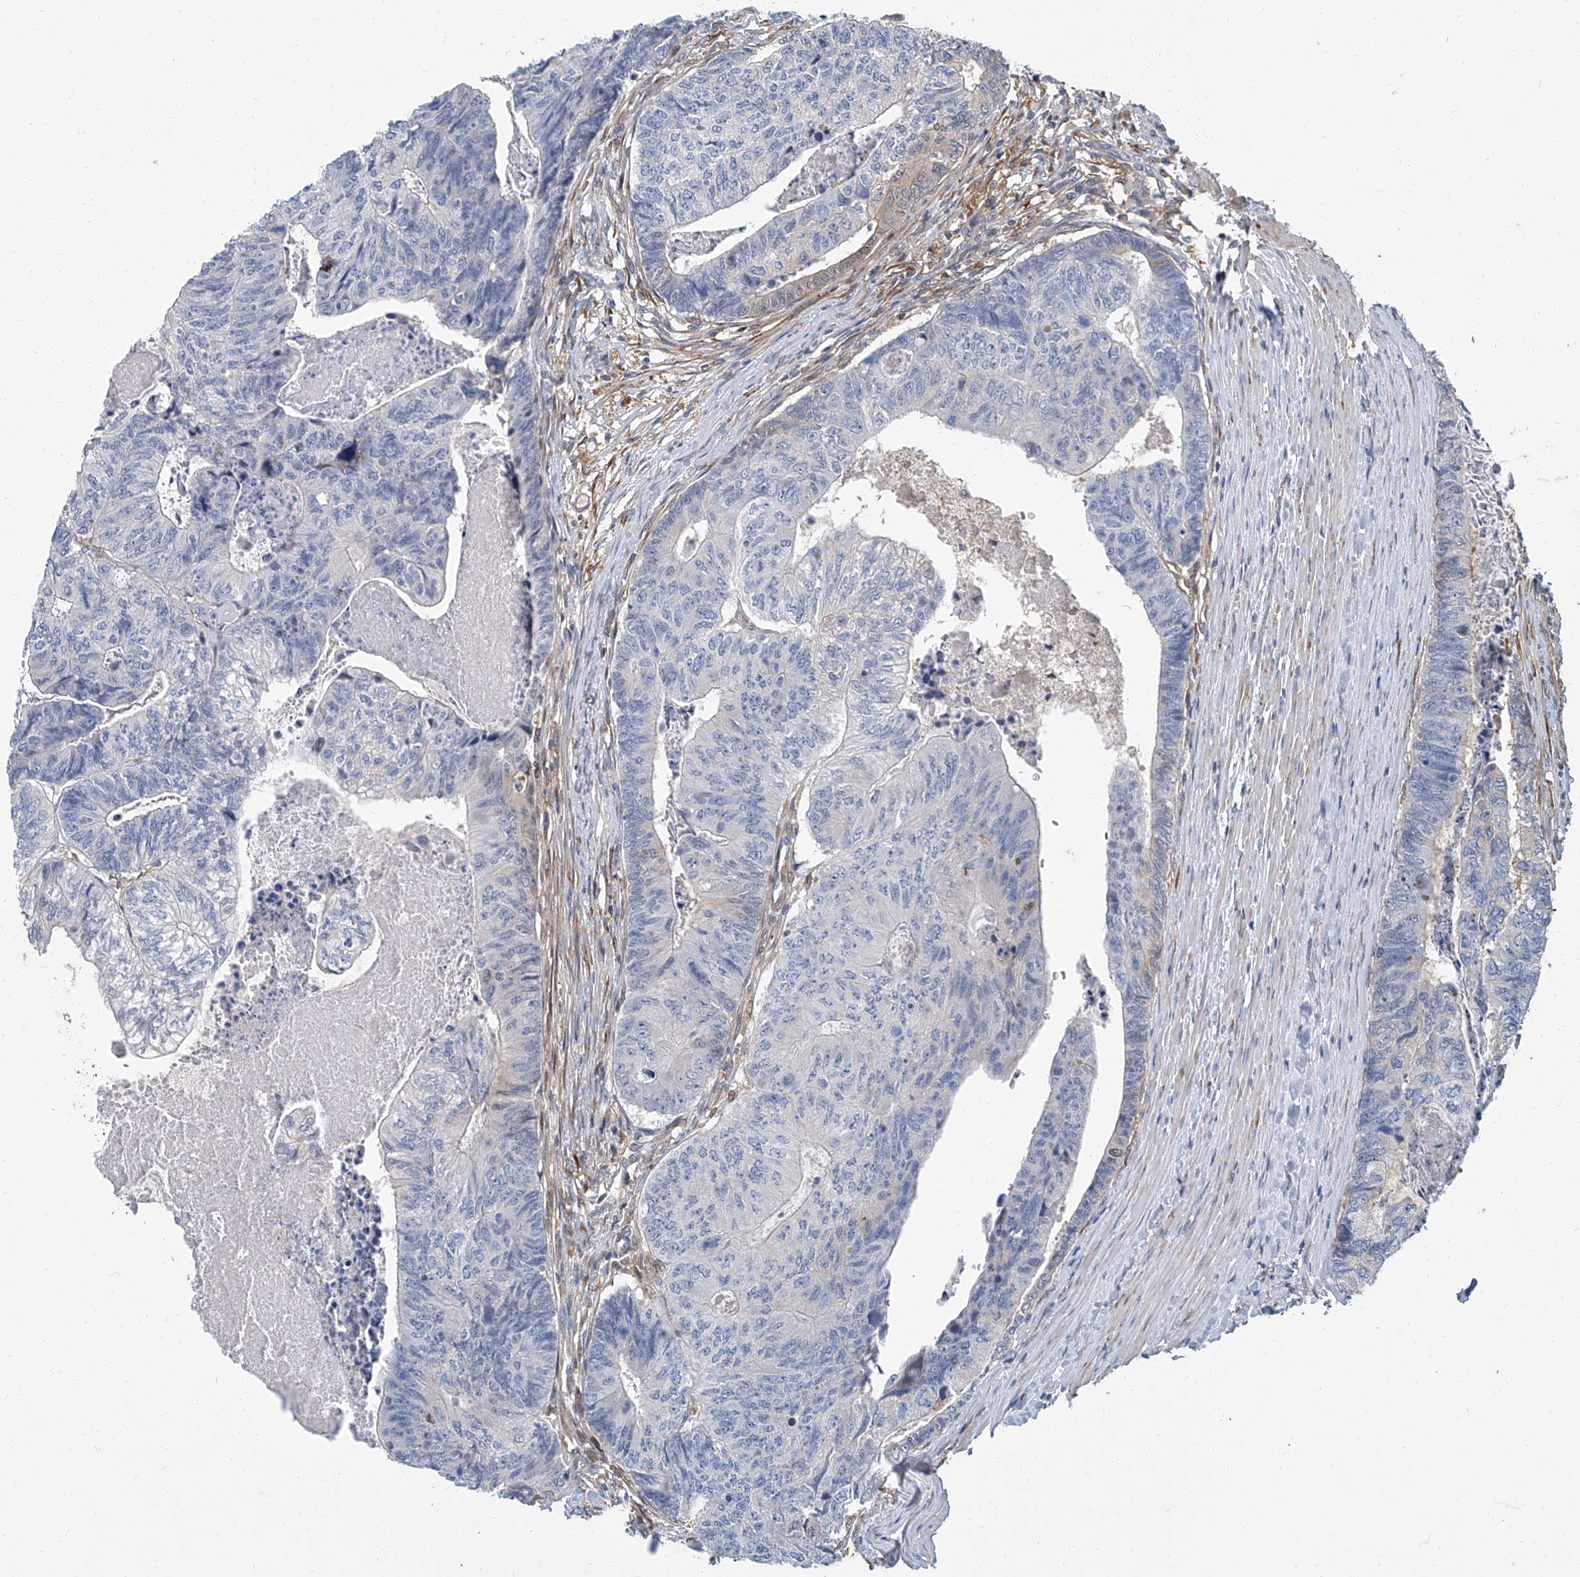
{"staining": {"intensity": "negative", "quantity": "none", "location": "none"}, "tissue": "colorectal cancer", "cell_type": "Tumor cells", "image_type": "cancer", "snomed": [{"axis": "morphology", "description": "Adenocarcinoma, NOS"}, {"axis": "topography", "description": "Colon"}], "caption": "DAB (3,3'-diaminobenzidine) immunohistochemical staining of human colorectal cancer (adenocarcinoma) shows no significant expression in tumor cells.", "gene": "PSMB10", "patient": {"sex": "female", "age": 67}}